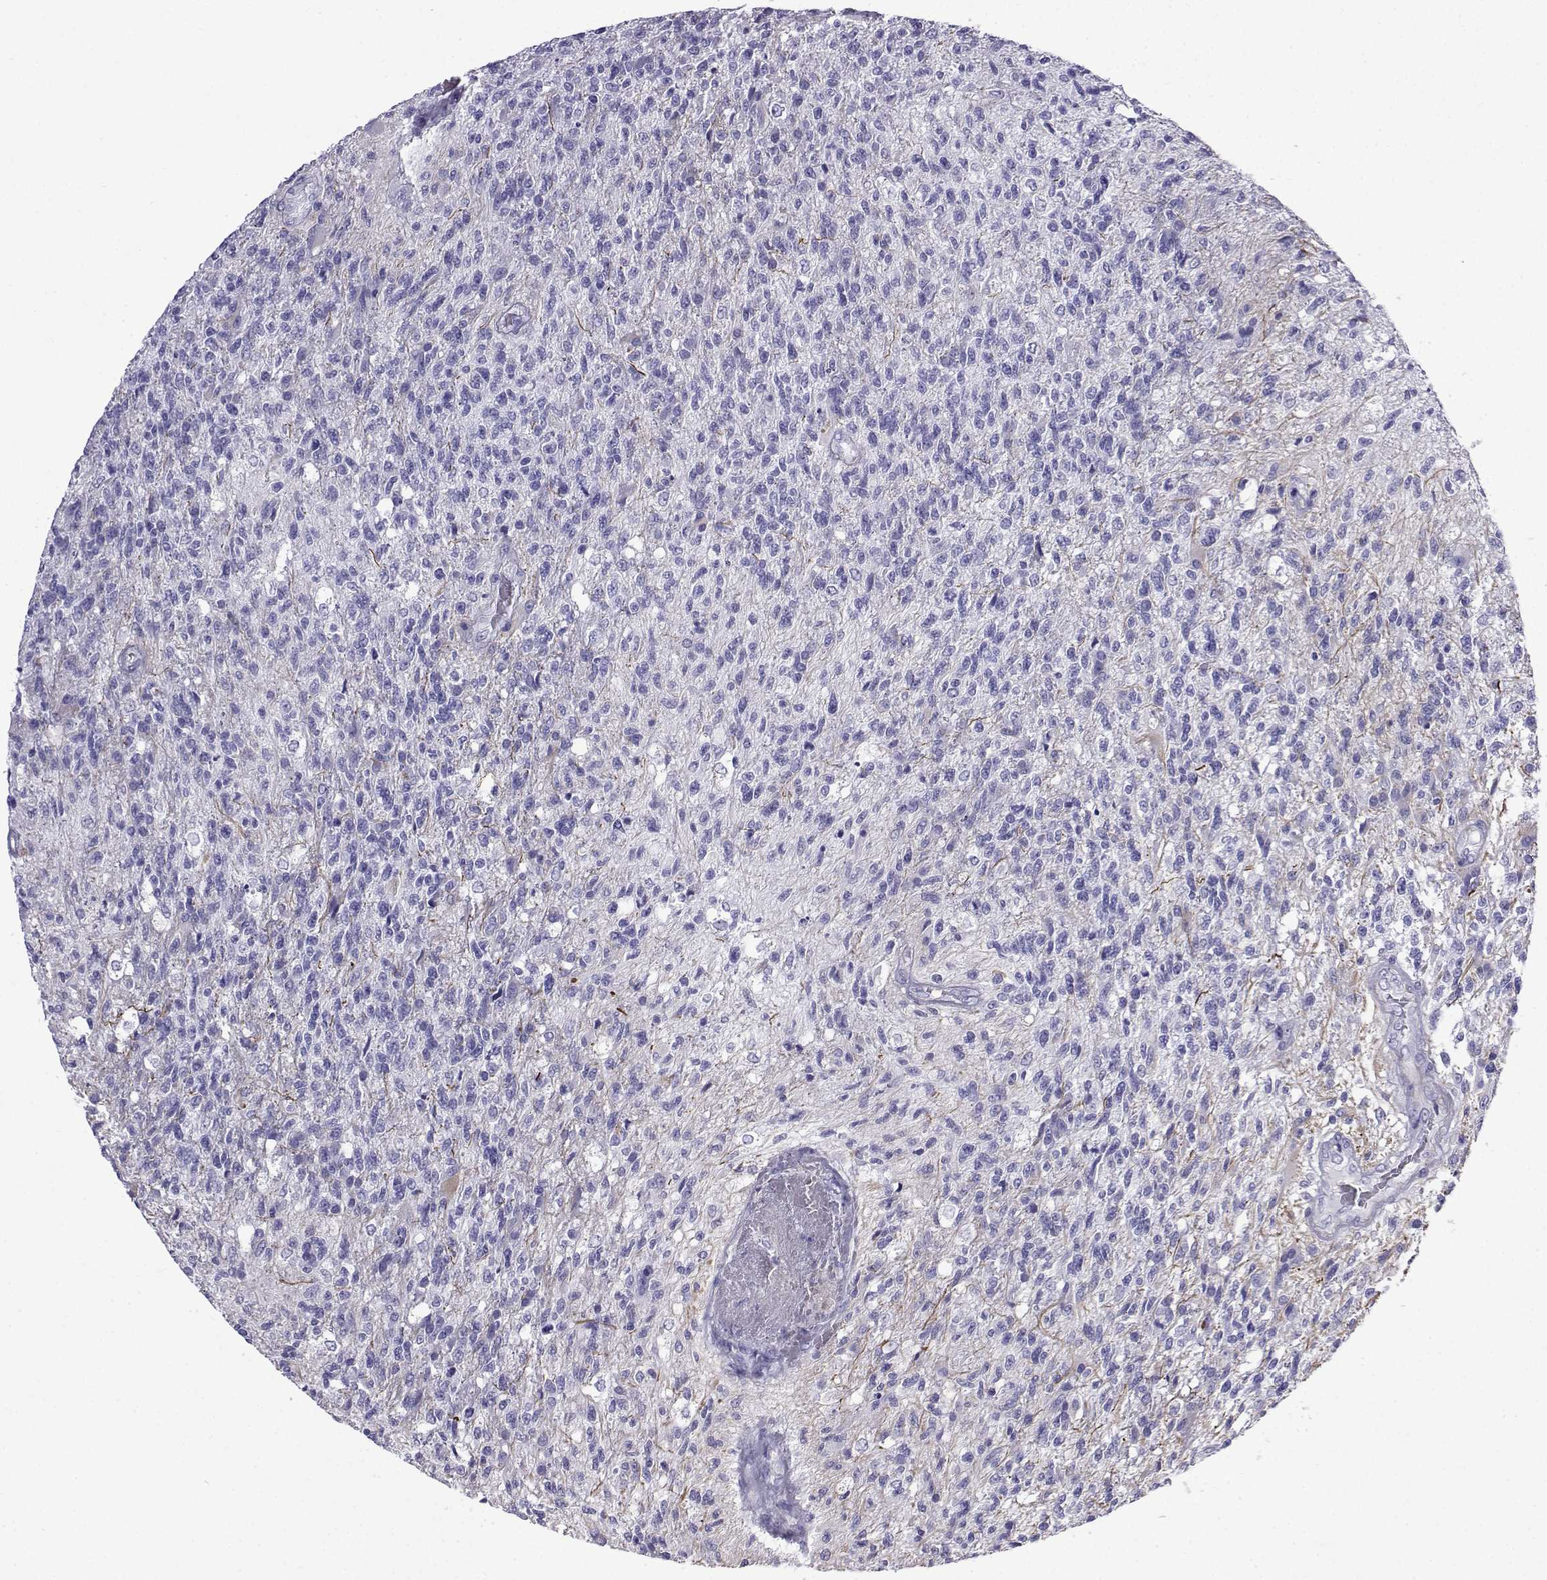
{"staining": {"intensity": "negative", "quantity": "none", "location": "none"}, "tissue": "glioma", "cell_type": "Tumor cells", "image_type": "cancer", "snomed": [{"axis": "morphology", "description": "Glioma, malignant, High grade"}, {"axis": "topography", "description": "Brain"}], "caption": "This is a micrograph of immunohistochemistry staining of glioma, which shows no staining in tumor cells.", "gene": "KCNF1", "patient": {"sex": "male", "age": 56}}